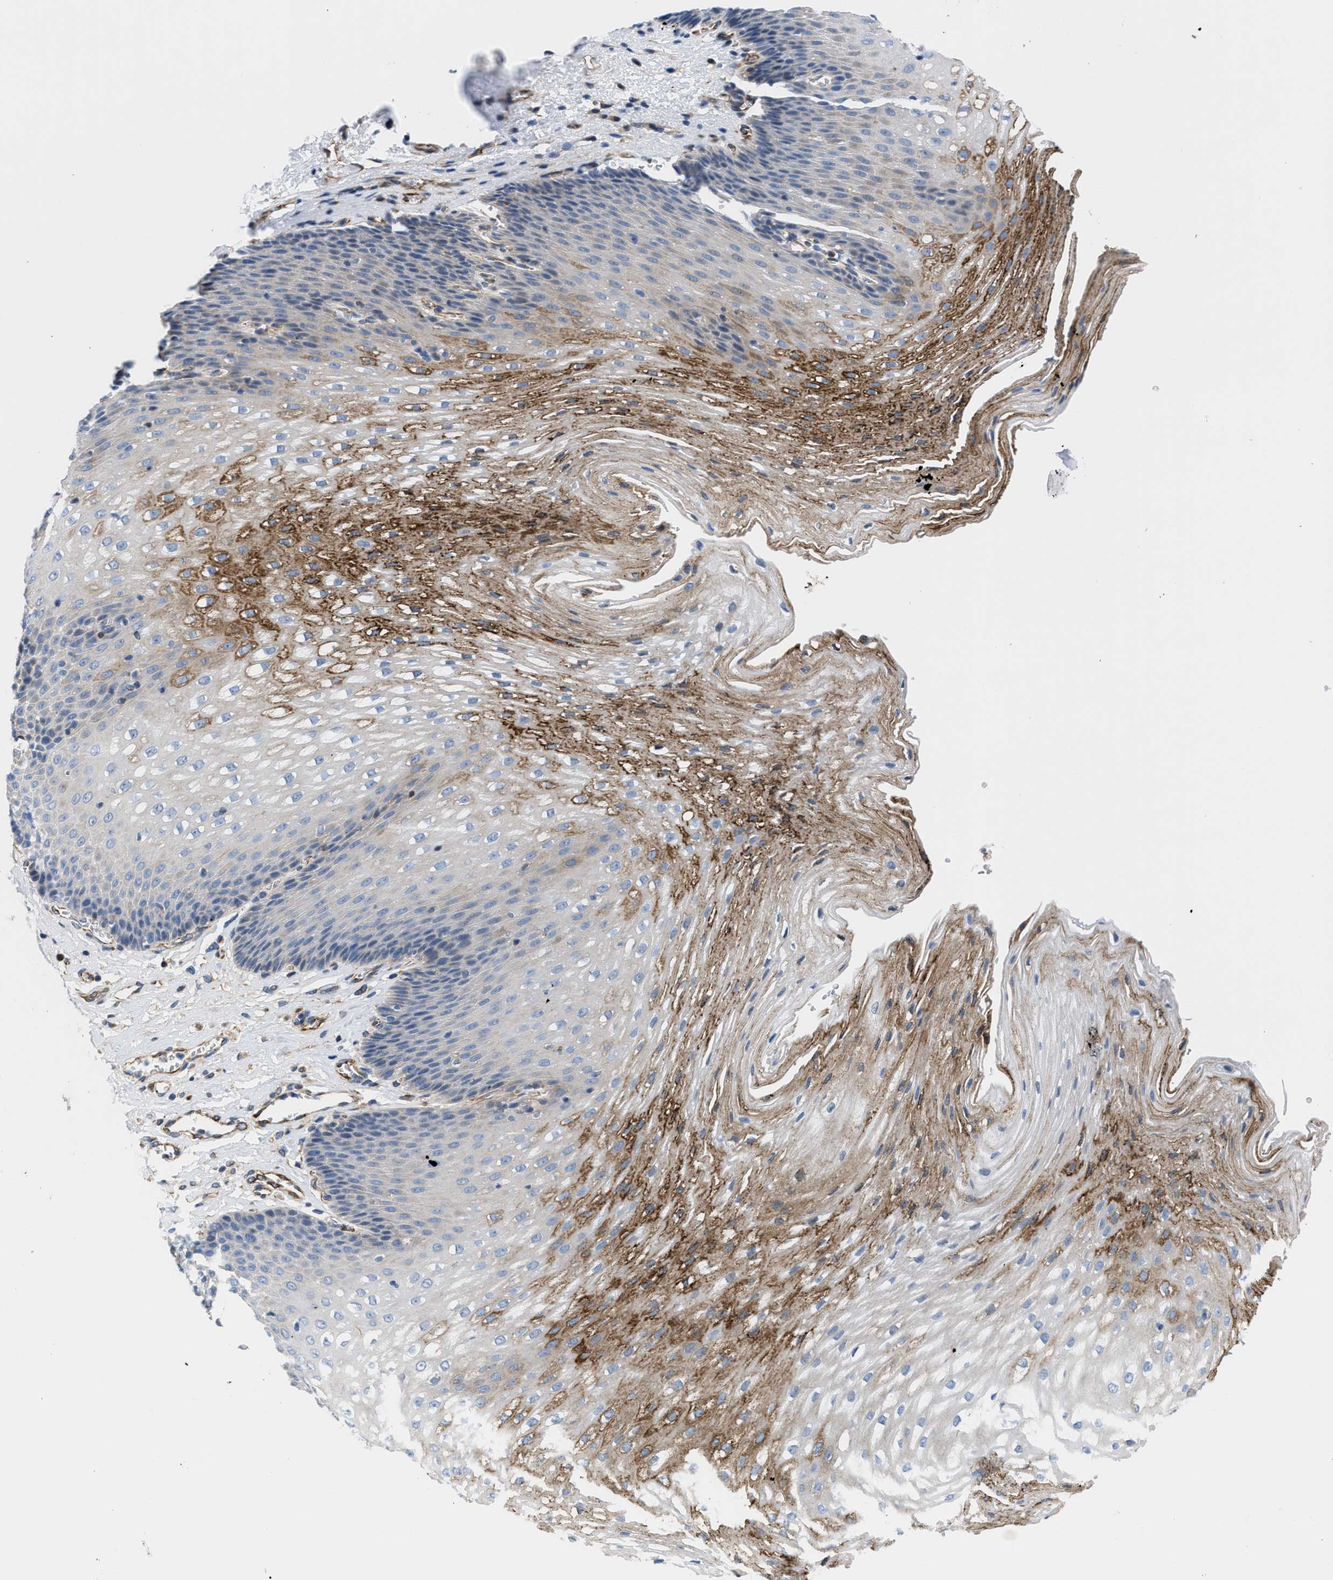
{"staining": {"intensity": "moderate", "quantity": "25%-75%", "location": "cytoplasmic/membranous"}, "tissue": "esophagus", "cell_type": "Squamous epithelial cells", "image_type": "normal", "snomed": [{"axis": "morphology", "description": "Normal tissue, NOS"}, {"axis": "topography", "description": "Esophagus"}], "caption": "The immunohistochemical stain shows moderate cytoplasmic/membranous staining in squamous epithelial cells of normal esophagus.", "gene": "TFPI", "patient": {"sex": "male", "age": 48}}